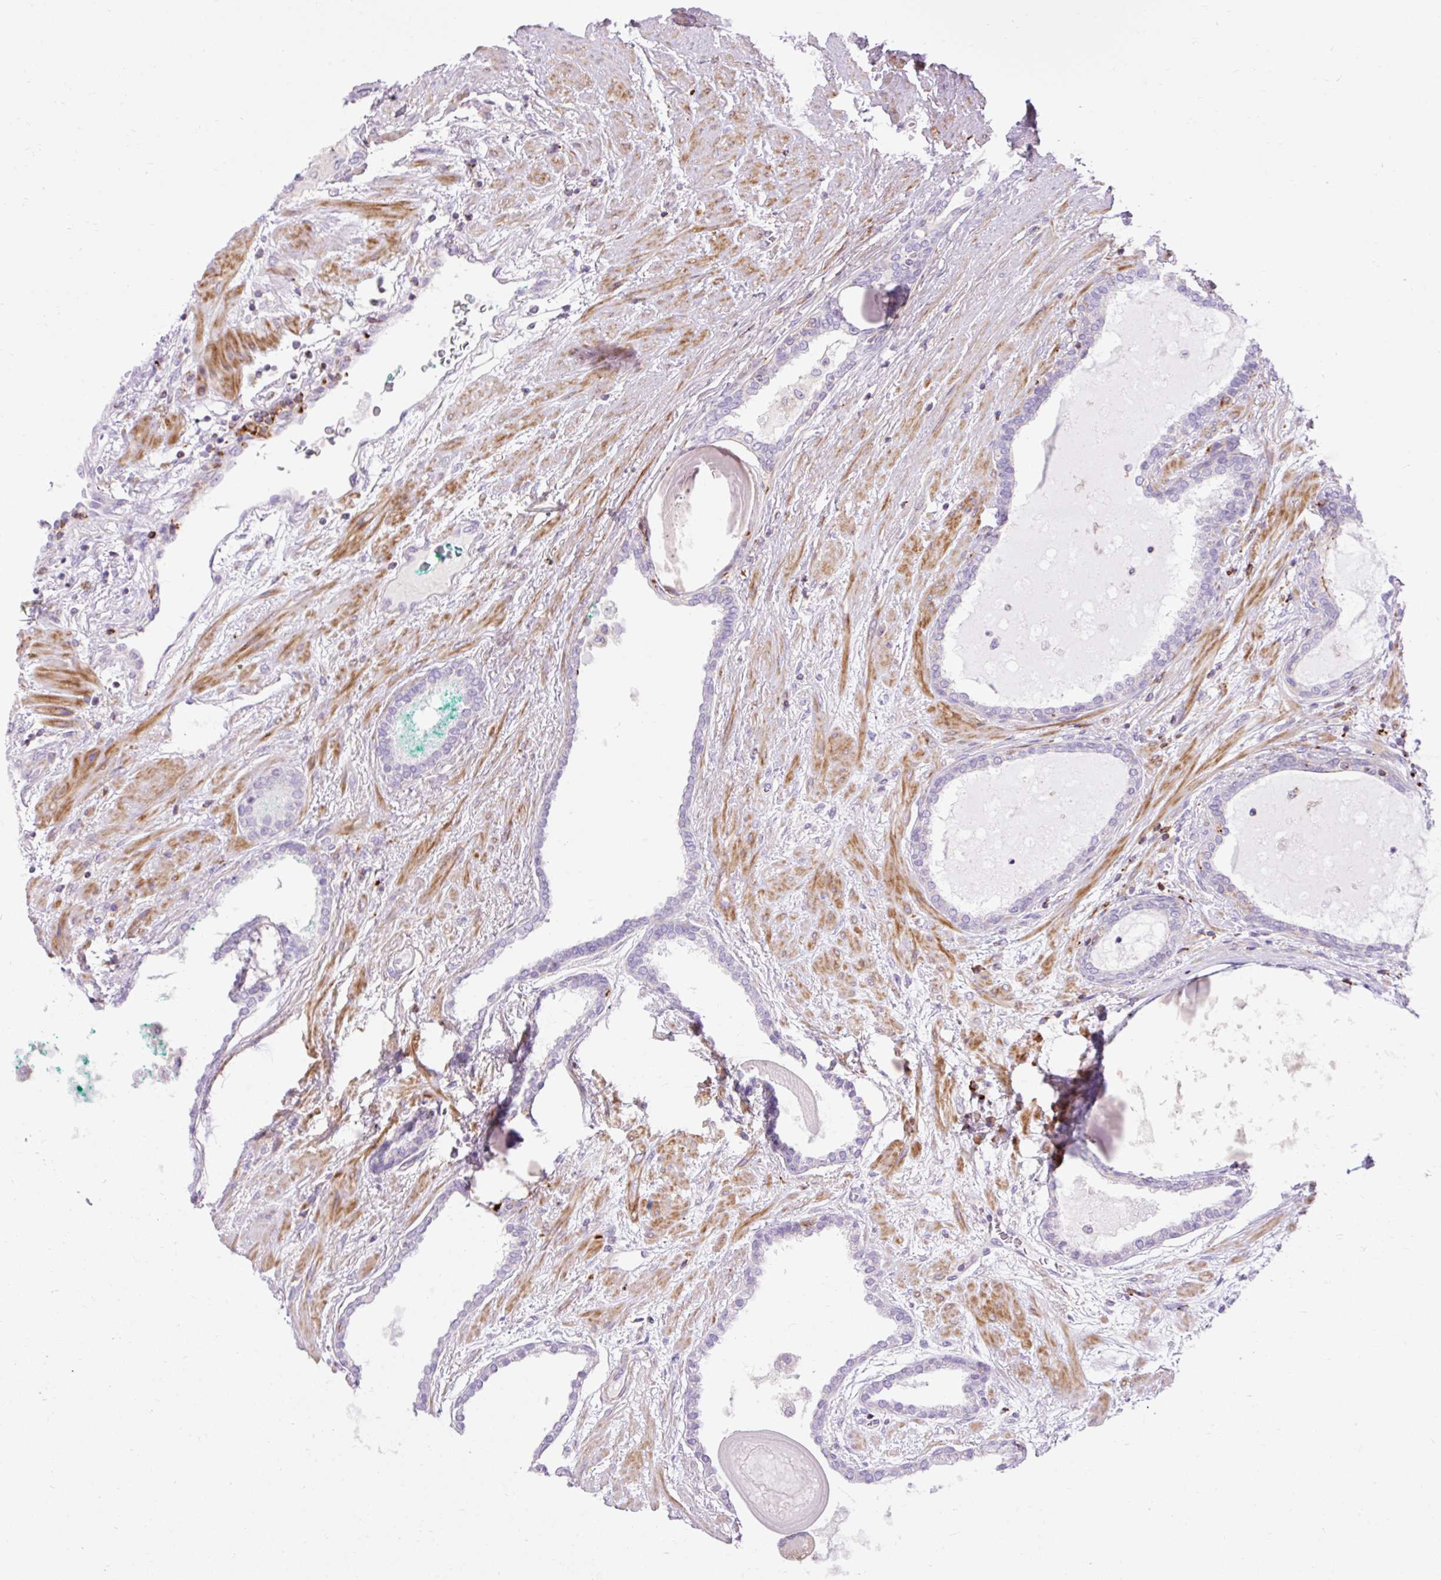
{"staining": {"intensity": "negative", "quantity": "none", "location": "none"}, "tissue": "prostate cancer", "cell_type": "Tumor cells", "image_type": "cancer", "snomed": [{"axis": "morphology", "description": "Adenocarcinoma, High grade"}, {"axis": "topography", "description": "Prostate"}], "caption": "Tumor cells are negative for protein expression in human prostate high-grade adenocarcinoma. (Stains: DAB immunohistochemistry with hematoxylin counter stain, Microscopy: brightfield microscopy at high magnification).", "gene": "CORO7-PAM16", "patient": {"sex": "male", "age": 72}}